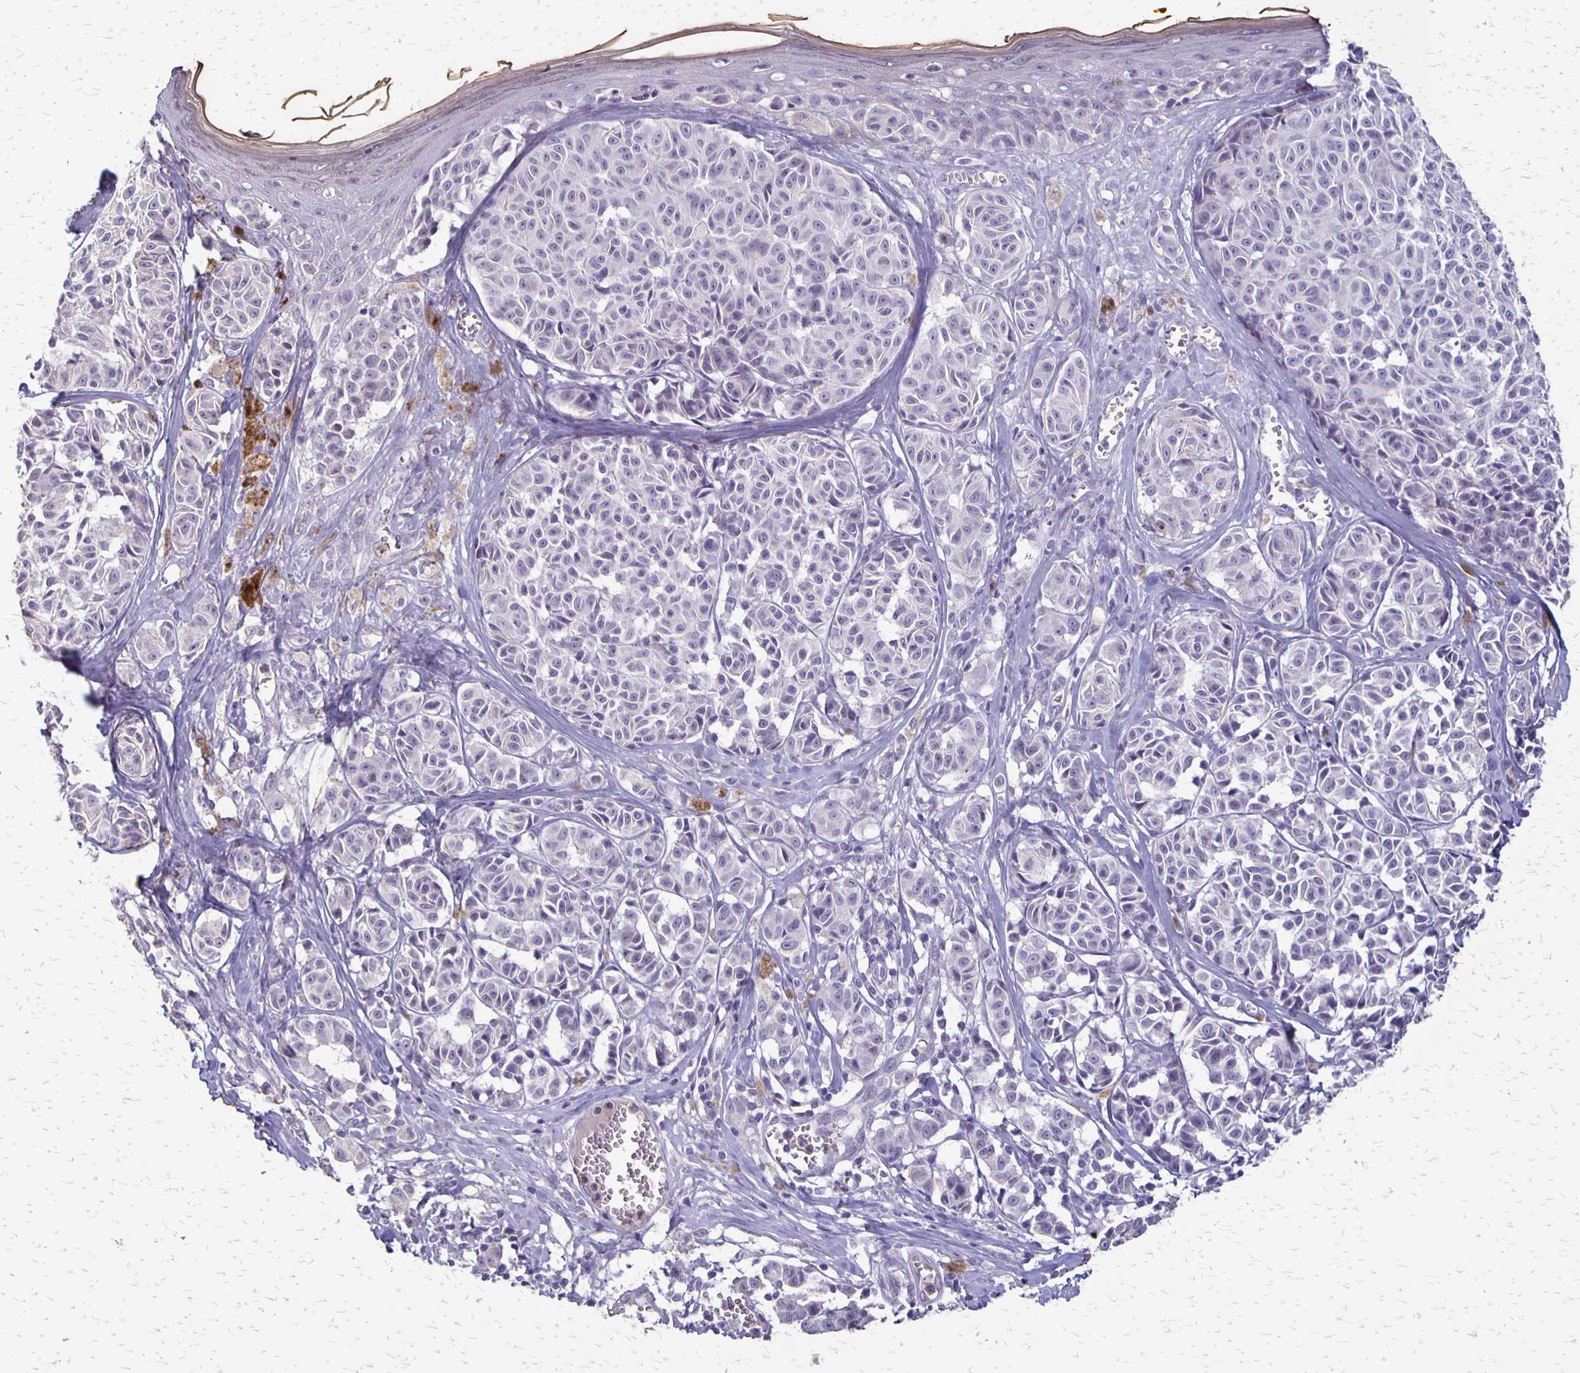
{"staining": {"intensity": "negative", "quantity": "none", "location": "none"}, "tissue": "melanoma", "cell_type": "Tumor cells", "image_type": "cancer", "snomed": [{"axis": "morphology", "description": "Malignant melanoma, NOS"}, {"axis": "topography", "description": "Skin"}], "caption": "This histopathology image is of malignant melanoma stained with IHC to label a protein in brown with the nuclei are counter-stained blue. There is no expression in tumor cells.", "gene": "SEPTIN5", "patient": {"sex": "female", "age": 43}}